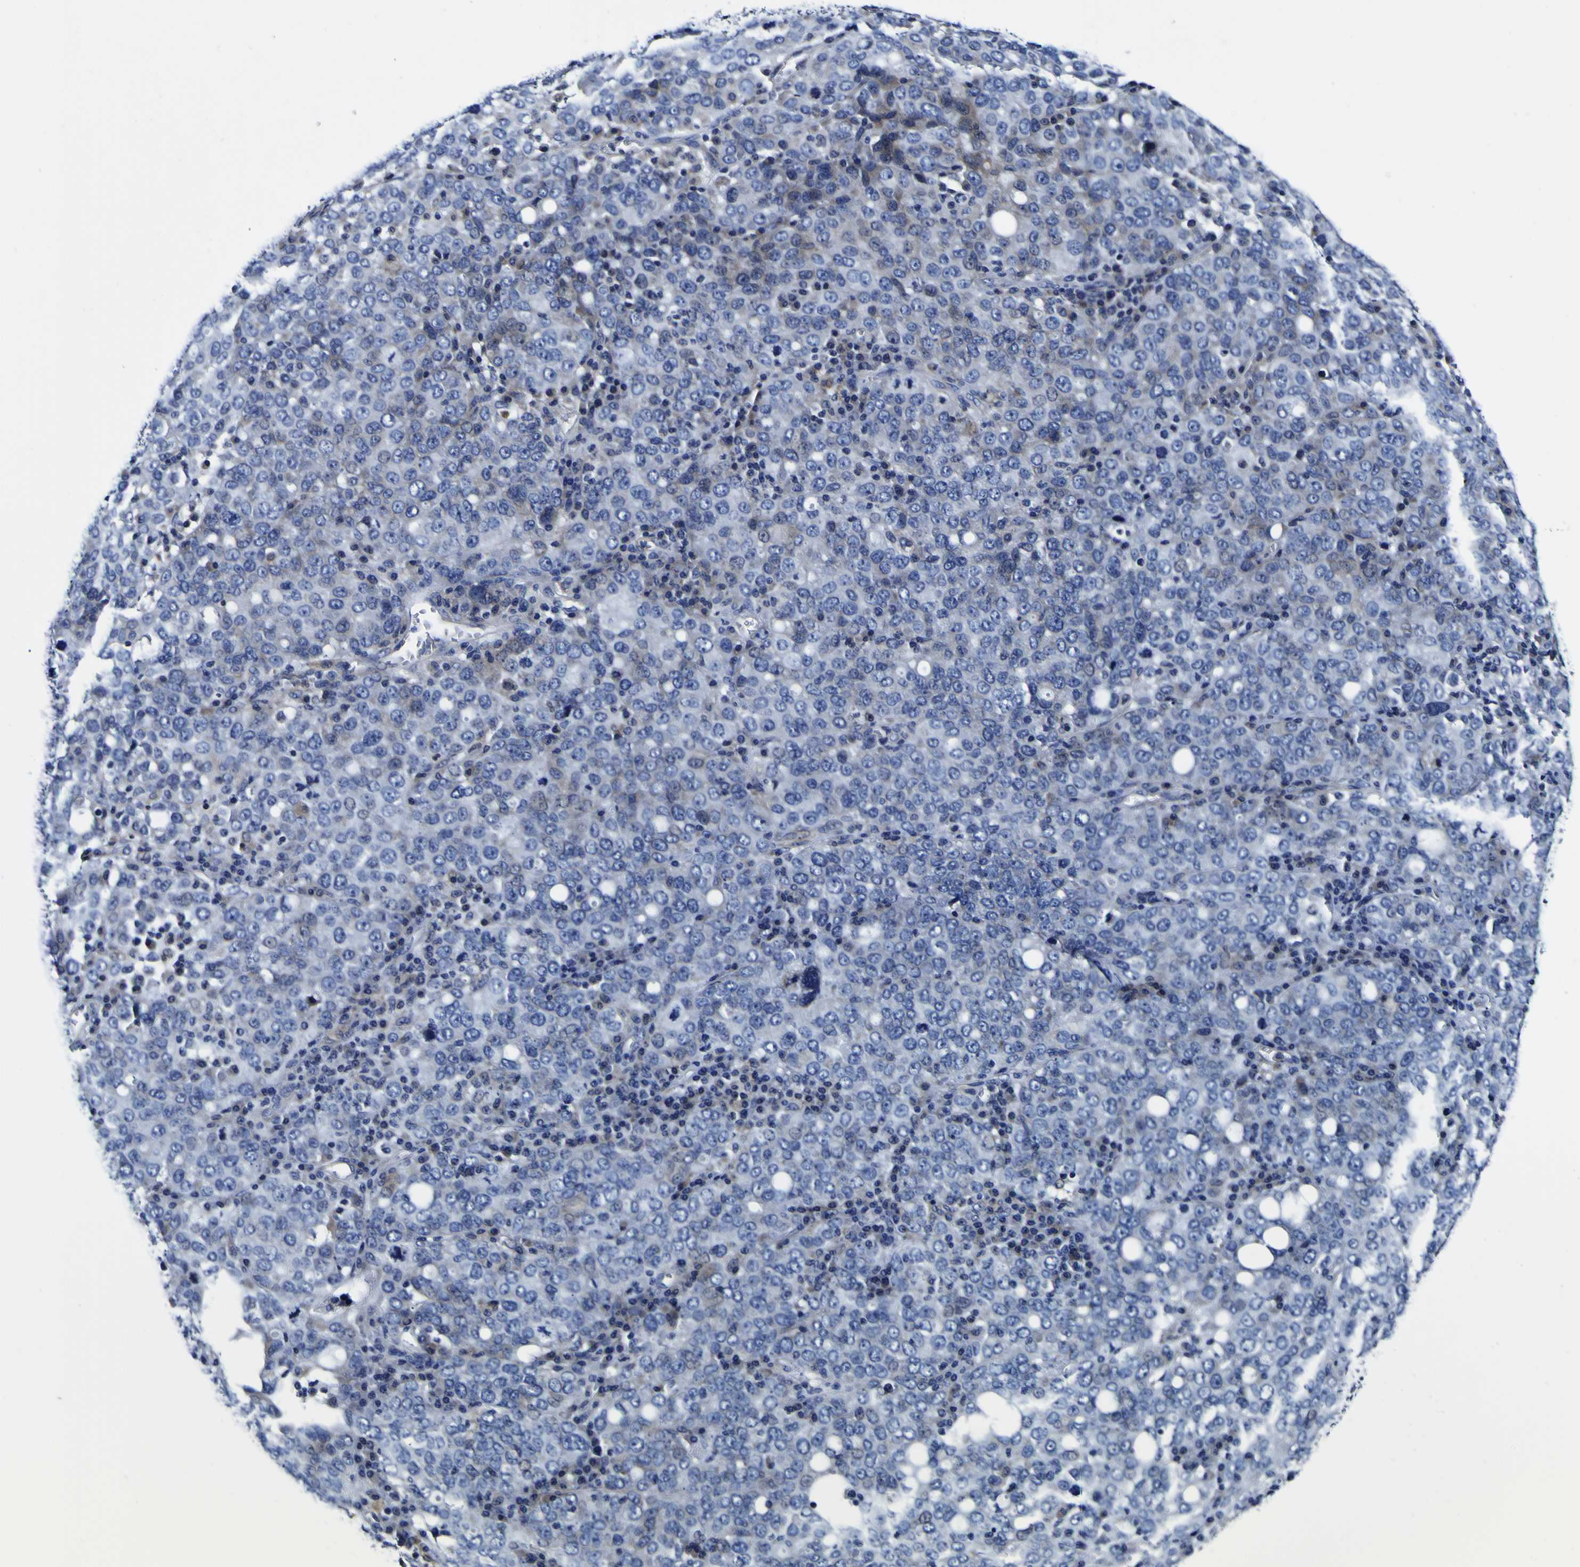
{"staining": {"intensity": "moderate", "quantity": "<25%", "location": "cytoplasmic/membranous"}, "tissue": "ovarian cancer", "cell_type": "Tumor cells", "image_type": "cancer", "snomed": [{"axis": "morphology", "description": "Carcinoma, endometroid"}, {"axis": "topography", "description": "Ovary"}], "caption": "Protein expression analysis of ovarian cancer (endometroid carcinoma) displays moderate cytoplasmic/membranous expression in about <25% of tumor cells. Immunohistochemistry stains the protein in brown and the nuclei are stained blue.", "gene": "PDLIM4", "patient": {"sex": "female", "age": 62}}